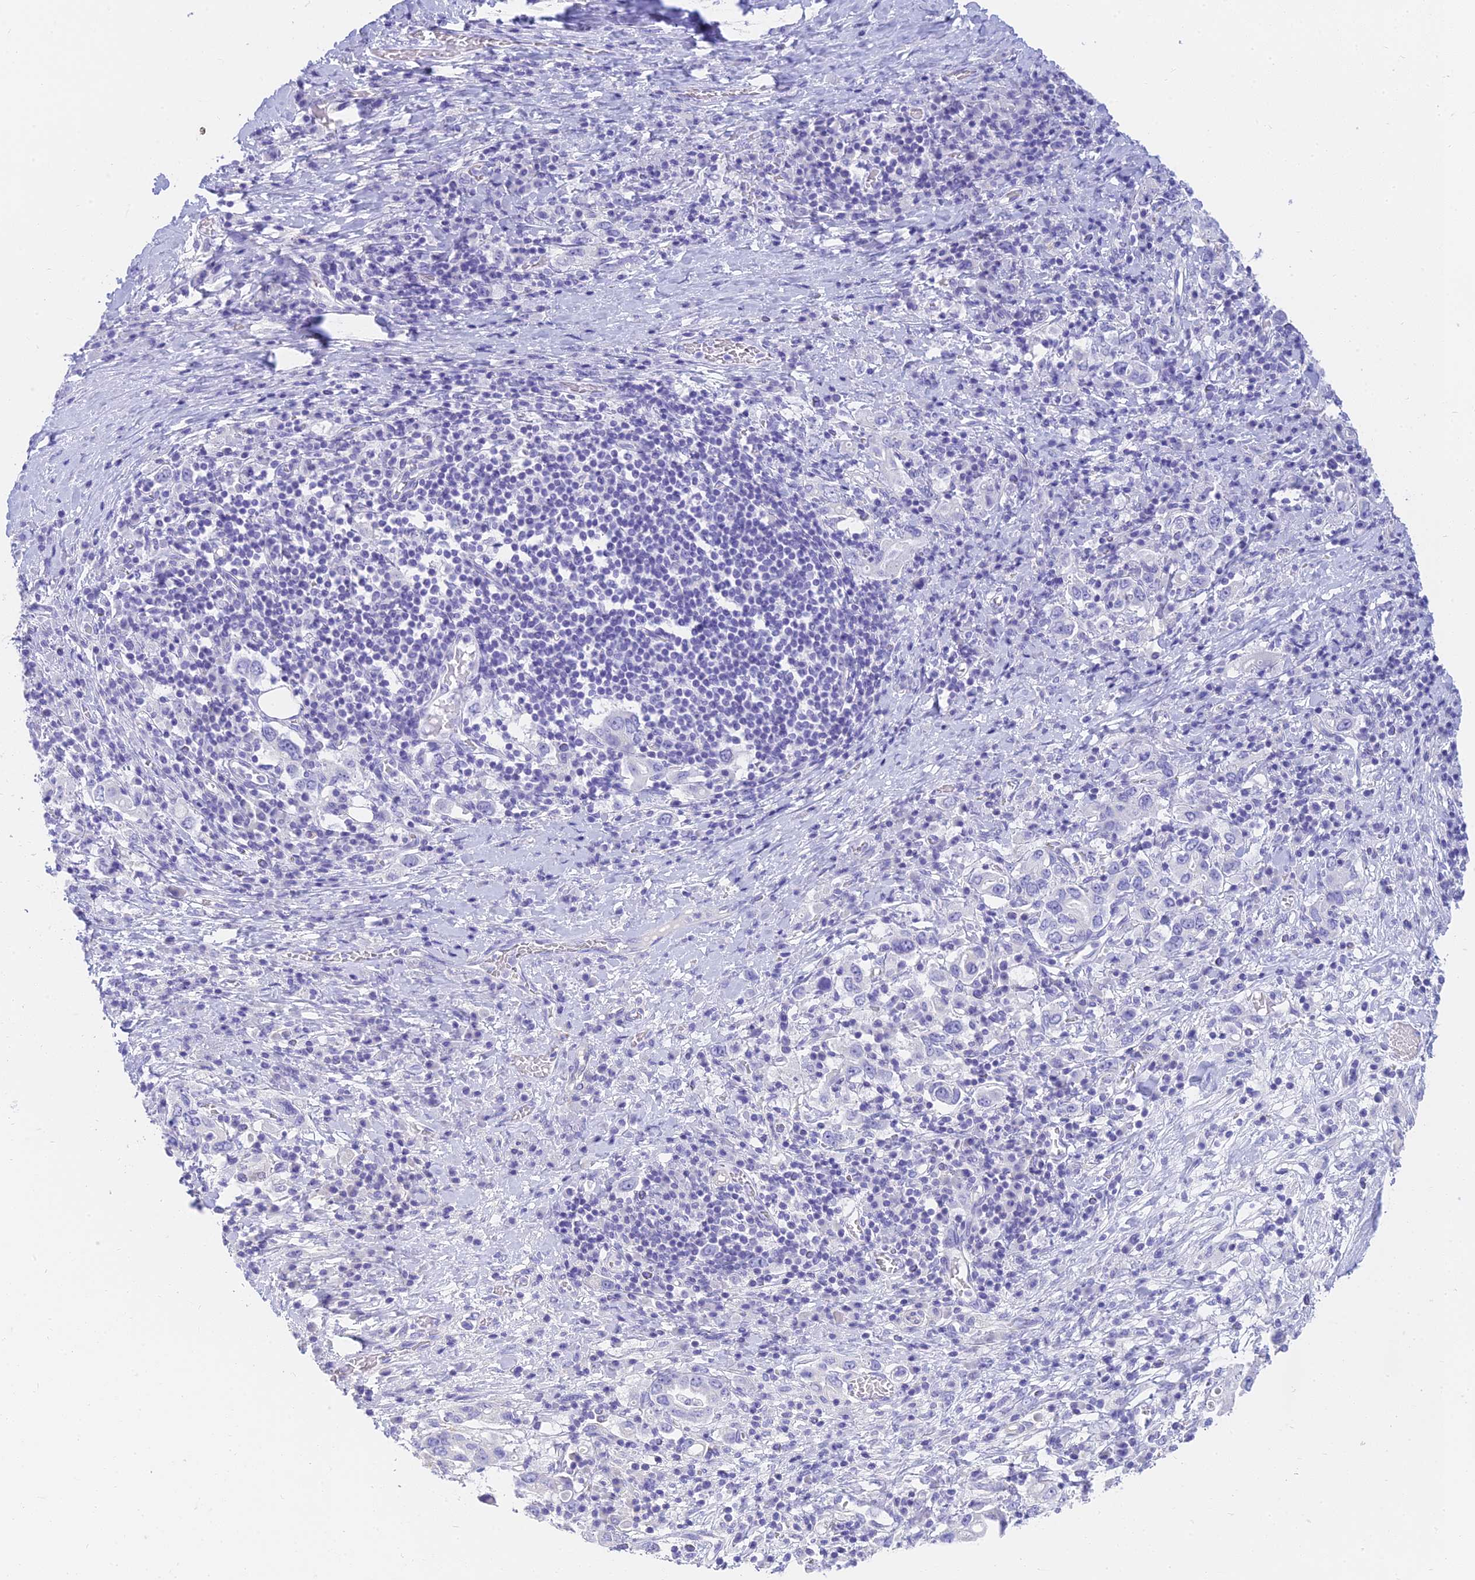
{"staining": {"intensity": "negative", "quantity": "none", "location": "none"}, "tissue": "stomach cancer", "cell_type": "Tumor cells", "image_type": "cancer", "snomed": [{"axis": "morphology", "description": "Adenocarcinoma, NOS"}, {"axis": "topography", "description": "Stomach, upper"}, {"axis": "topography", "description": "Stomach"}], "caption": "Immunohistochemistry histopathology image of neoplastic tissue: human adenocarcinoma (stomach) stained with DAB (3,3'-diaminobenzidine) reveals no significant protein staining in tumor cells. The staining was performed using DAB to visualize the protein expression in brown, while the nuclei were stained in blue with hematoxylin (Magnification: 20x).", "gene": "SLC36A2", "patient": {"sex": "male", "age": 62}}